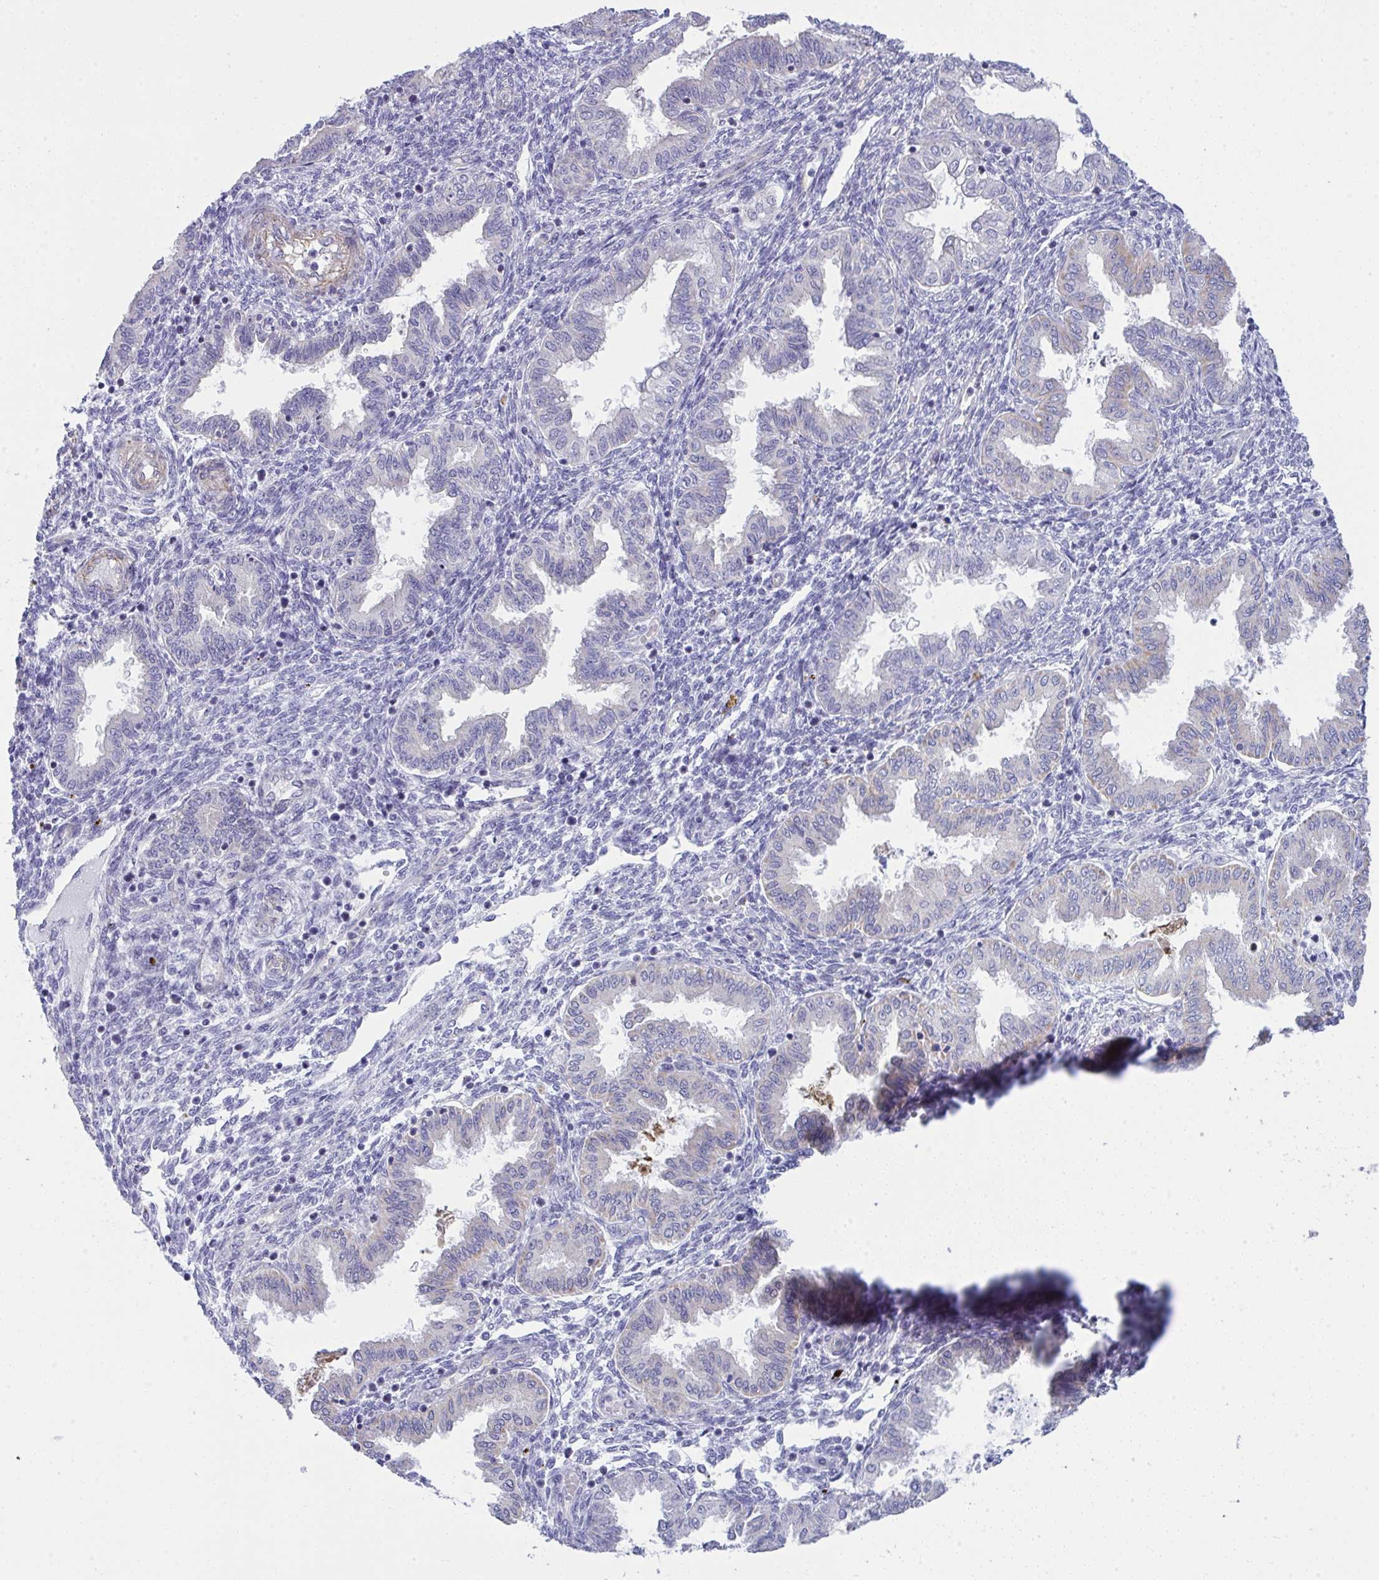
{"staining": {"intensity": "negative", "quantity": "none", "location": "none"}, "tissue": "endometrium", "cell_type": "Cells in endometrial stroma", "image_type": "normal", "snomed": [{"axis": "morphology", "description": "Normal tissue, NOS"}, {"axis": "topography", "description": "Endometrium"}], "caption": "Histopathology image shows no significant protein positivity in cells in endometrial stroma of benign endometrium. (Stains: DAB (3,3'-diaminobenzidine) immunohistochemistry with hematoxylin counter stain, Microscopy: brightfield microscopy at high magnification).", "gene": "MYL12A", "patient": {"sex": "female", "age": 33}}